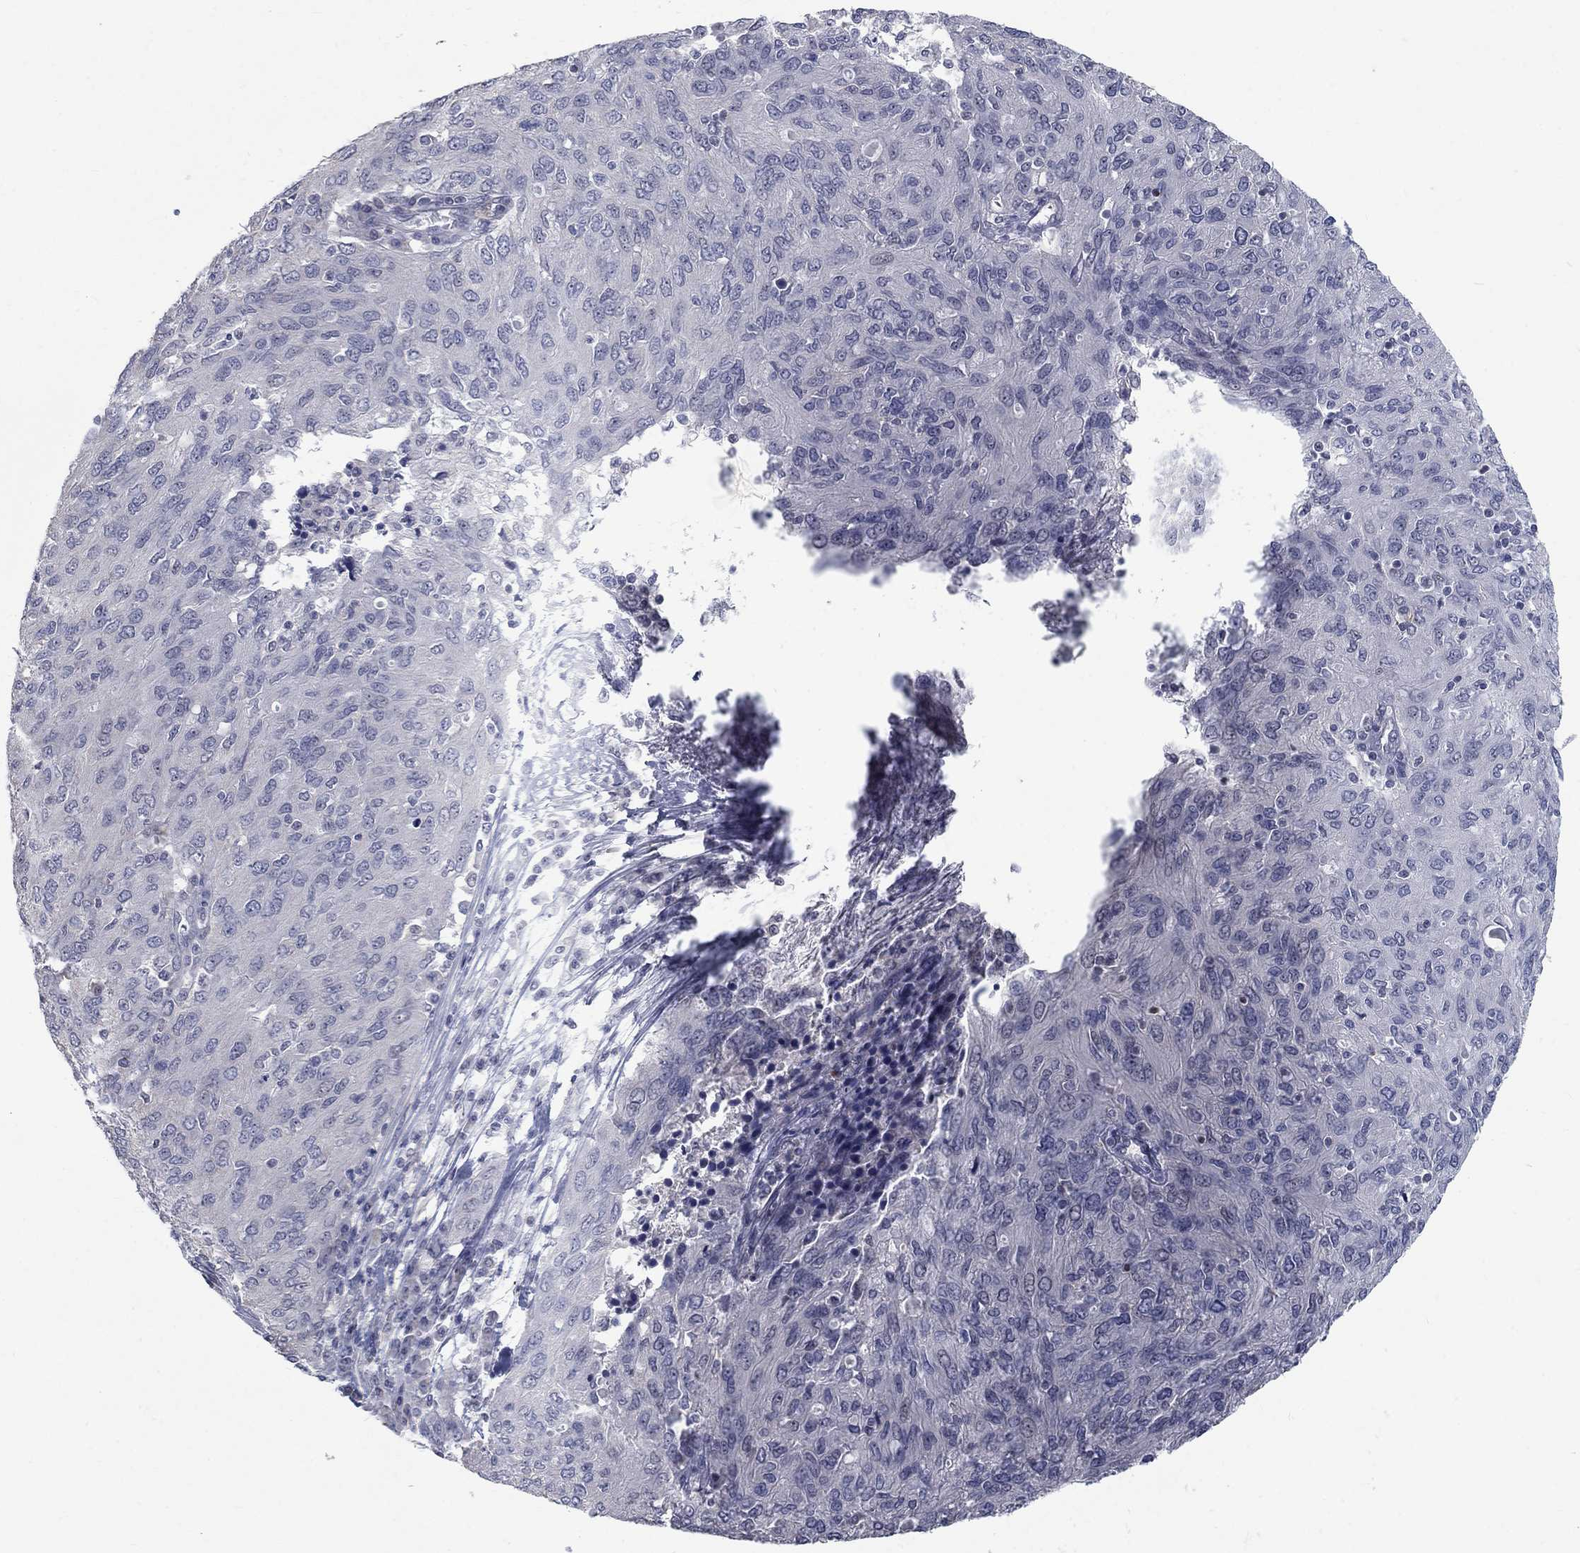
{"staining": {"intensity": "negative", "quantity": "none", "location": "none"}, "tissue": "ovarian cancer", "cell_type": "Tumor cells", "image_type": "cancer", "snomed": [{"axis": "morphology", "description": "Carcinoma, endometroid"}, {"axis": "topography", "description": "Ovary"}], "caption": "Endometroid carcinoma (ovarian) was stained to show a protein in brown. There is no significant expression in tumor cells.", "gene": "MTSS2", "patient": {"sex": "female", "age": 50}}